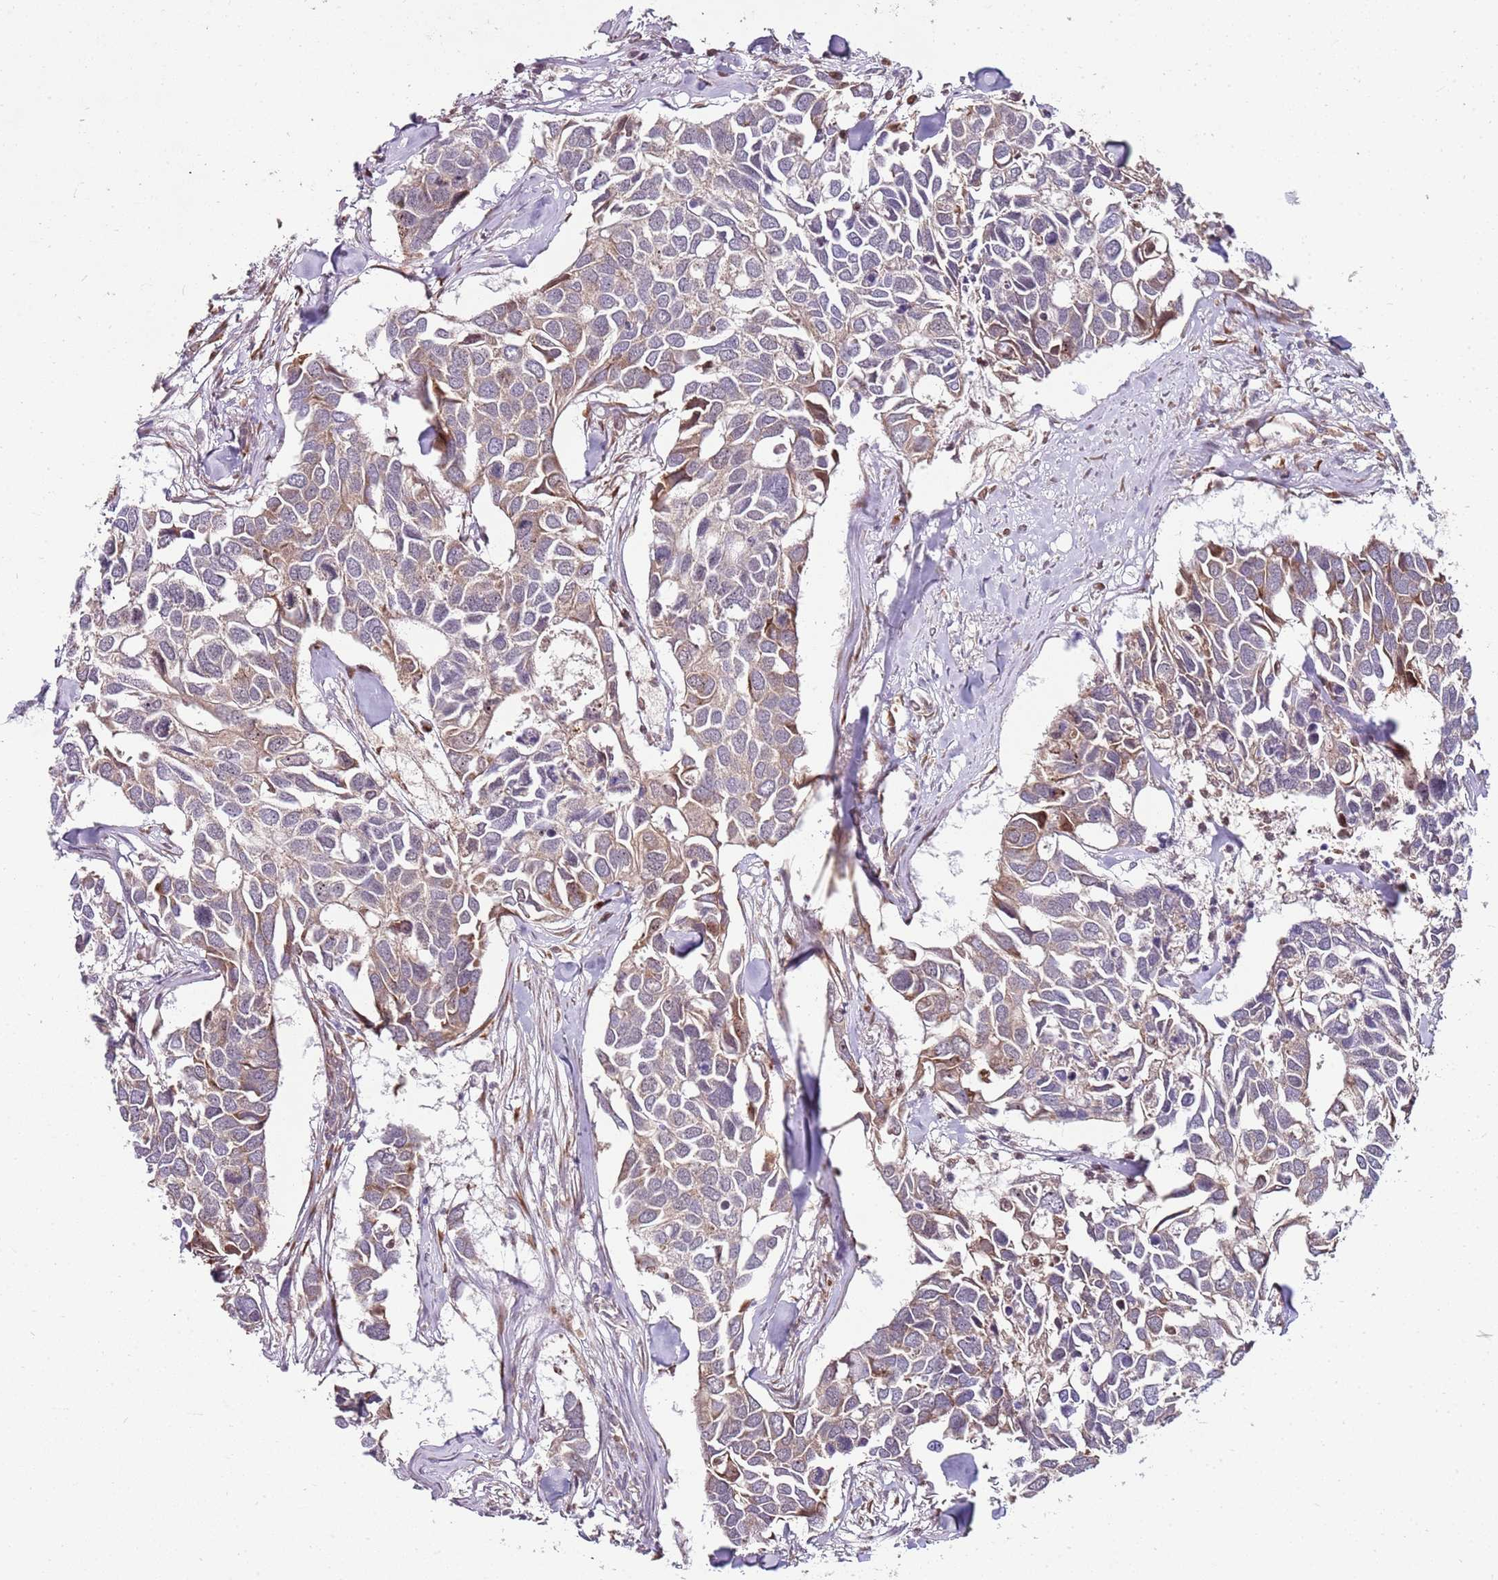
{"staining": {"intensity": "moderate", "quantity": "<25%", "location": "cytoplasmic/membranous"}, "tissue": "breast cancer", "cell_type": "Tumor cells", "image_type": "cancer", "snomed": [{"axis": "morphology", "description": "Duct carcinoma"}, {"axis": "topography", "description": "Breast"}], "caption": "Infiltrating ductal carcinoma (breast) was stained to show a protein in brown. There is low levels of moderate cytoplasmic/membranous staining in approximately <25% of tumor cells.", "gene": "FBXL22", "patient": {"sex": "female", "age": 83}}